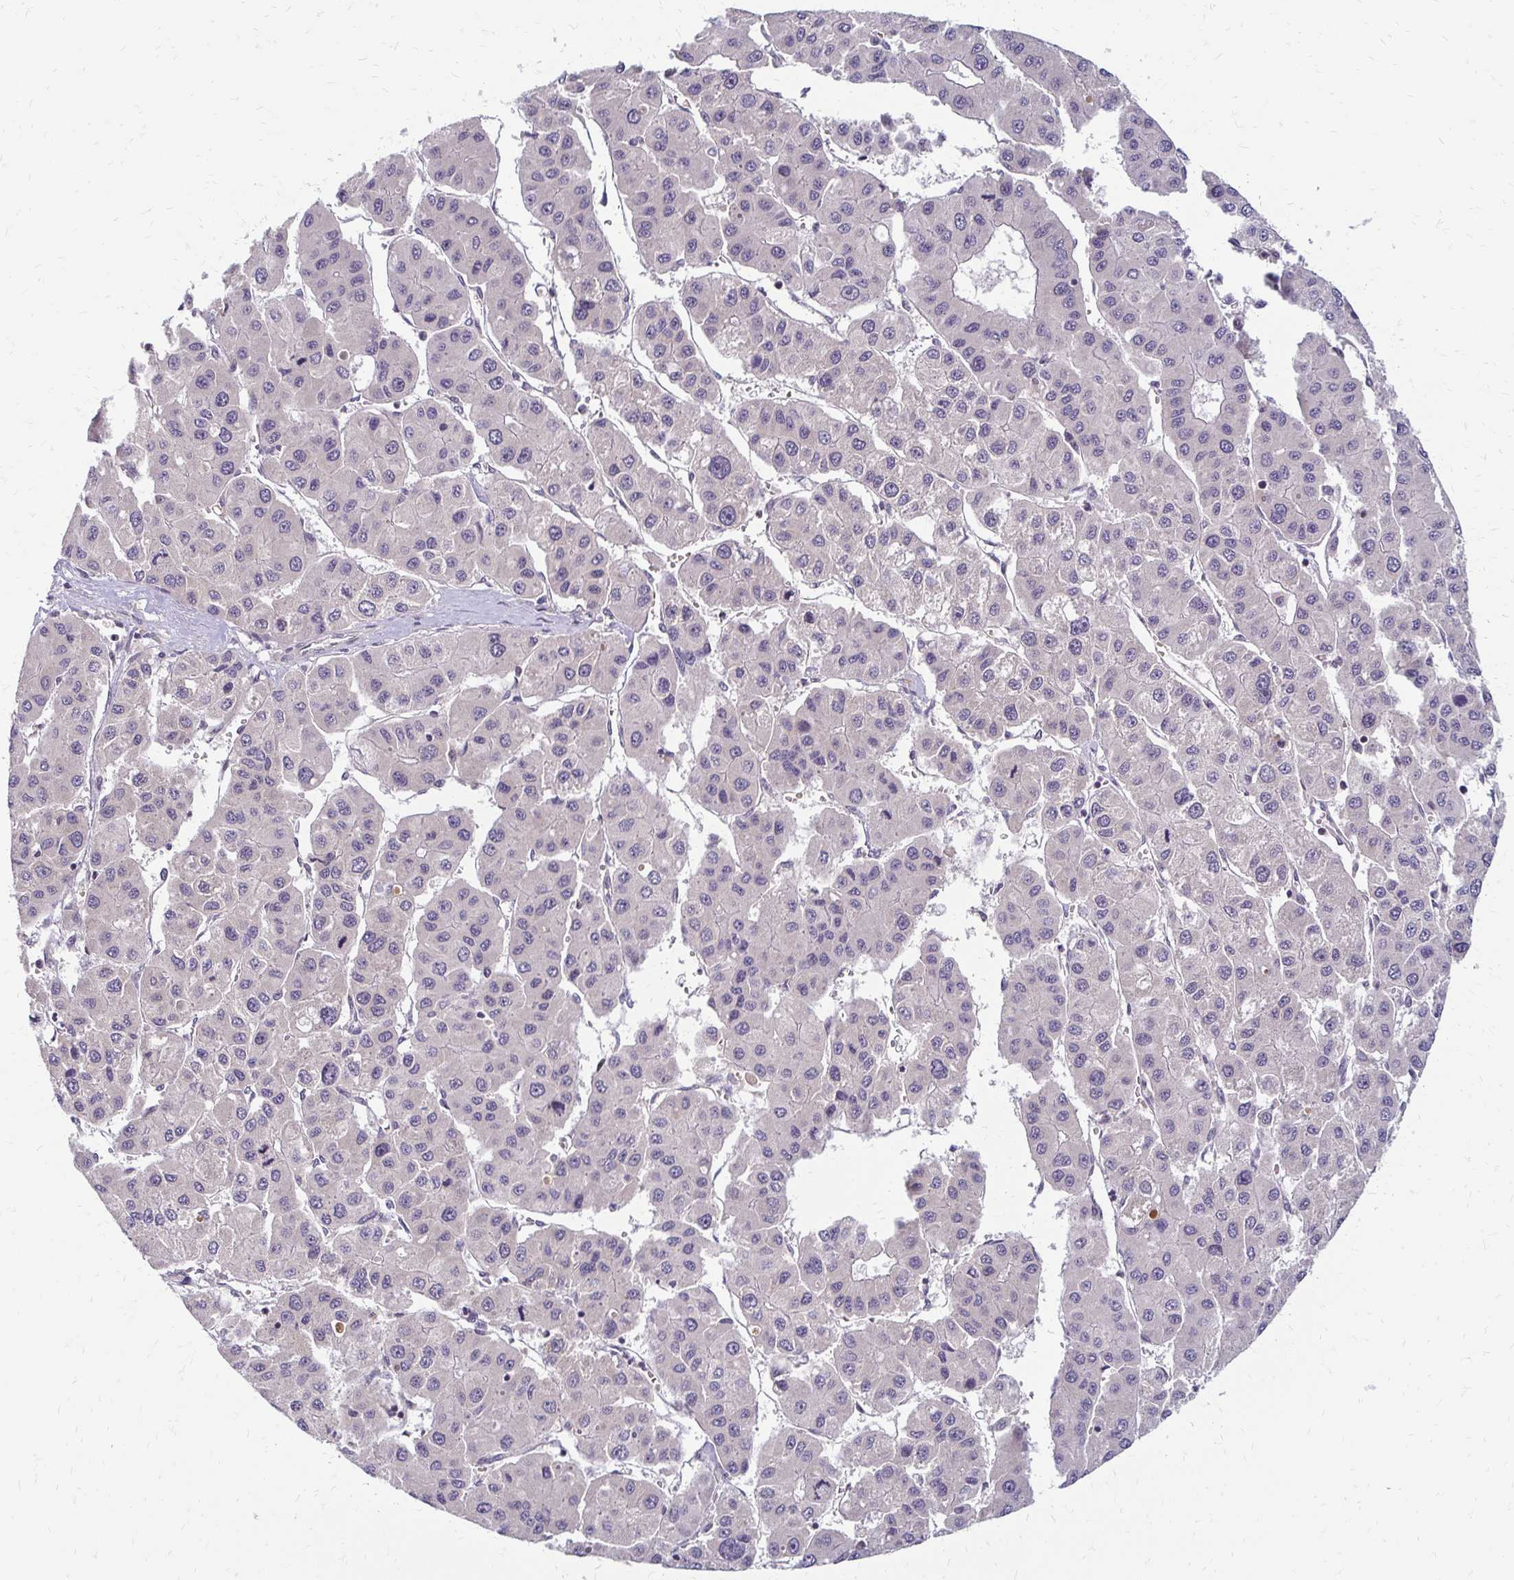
{"staining": {"intensity": "negative", "quantity": "none", "location": "none"}, "tissue": "liver cancer", "cell_type": "Tumor cells", "image_type": "cancer", "snomed": [{"axis": "morphology", "description": "Carcinoma, Hepatocellular, NOS"}, {"axis": "topography", "description": "Liver"}], "caption": "IHC of human liver cancer (hepatocellular carcinoma) exhibits no expression in tumor cells.", "gene": "TRIR", "patient": {"sex": "male", "age": 73}}